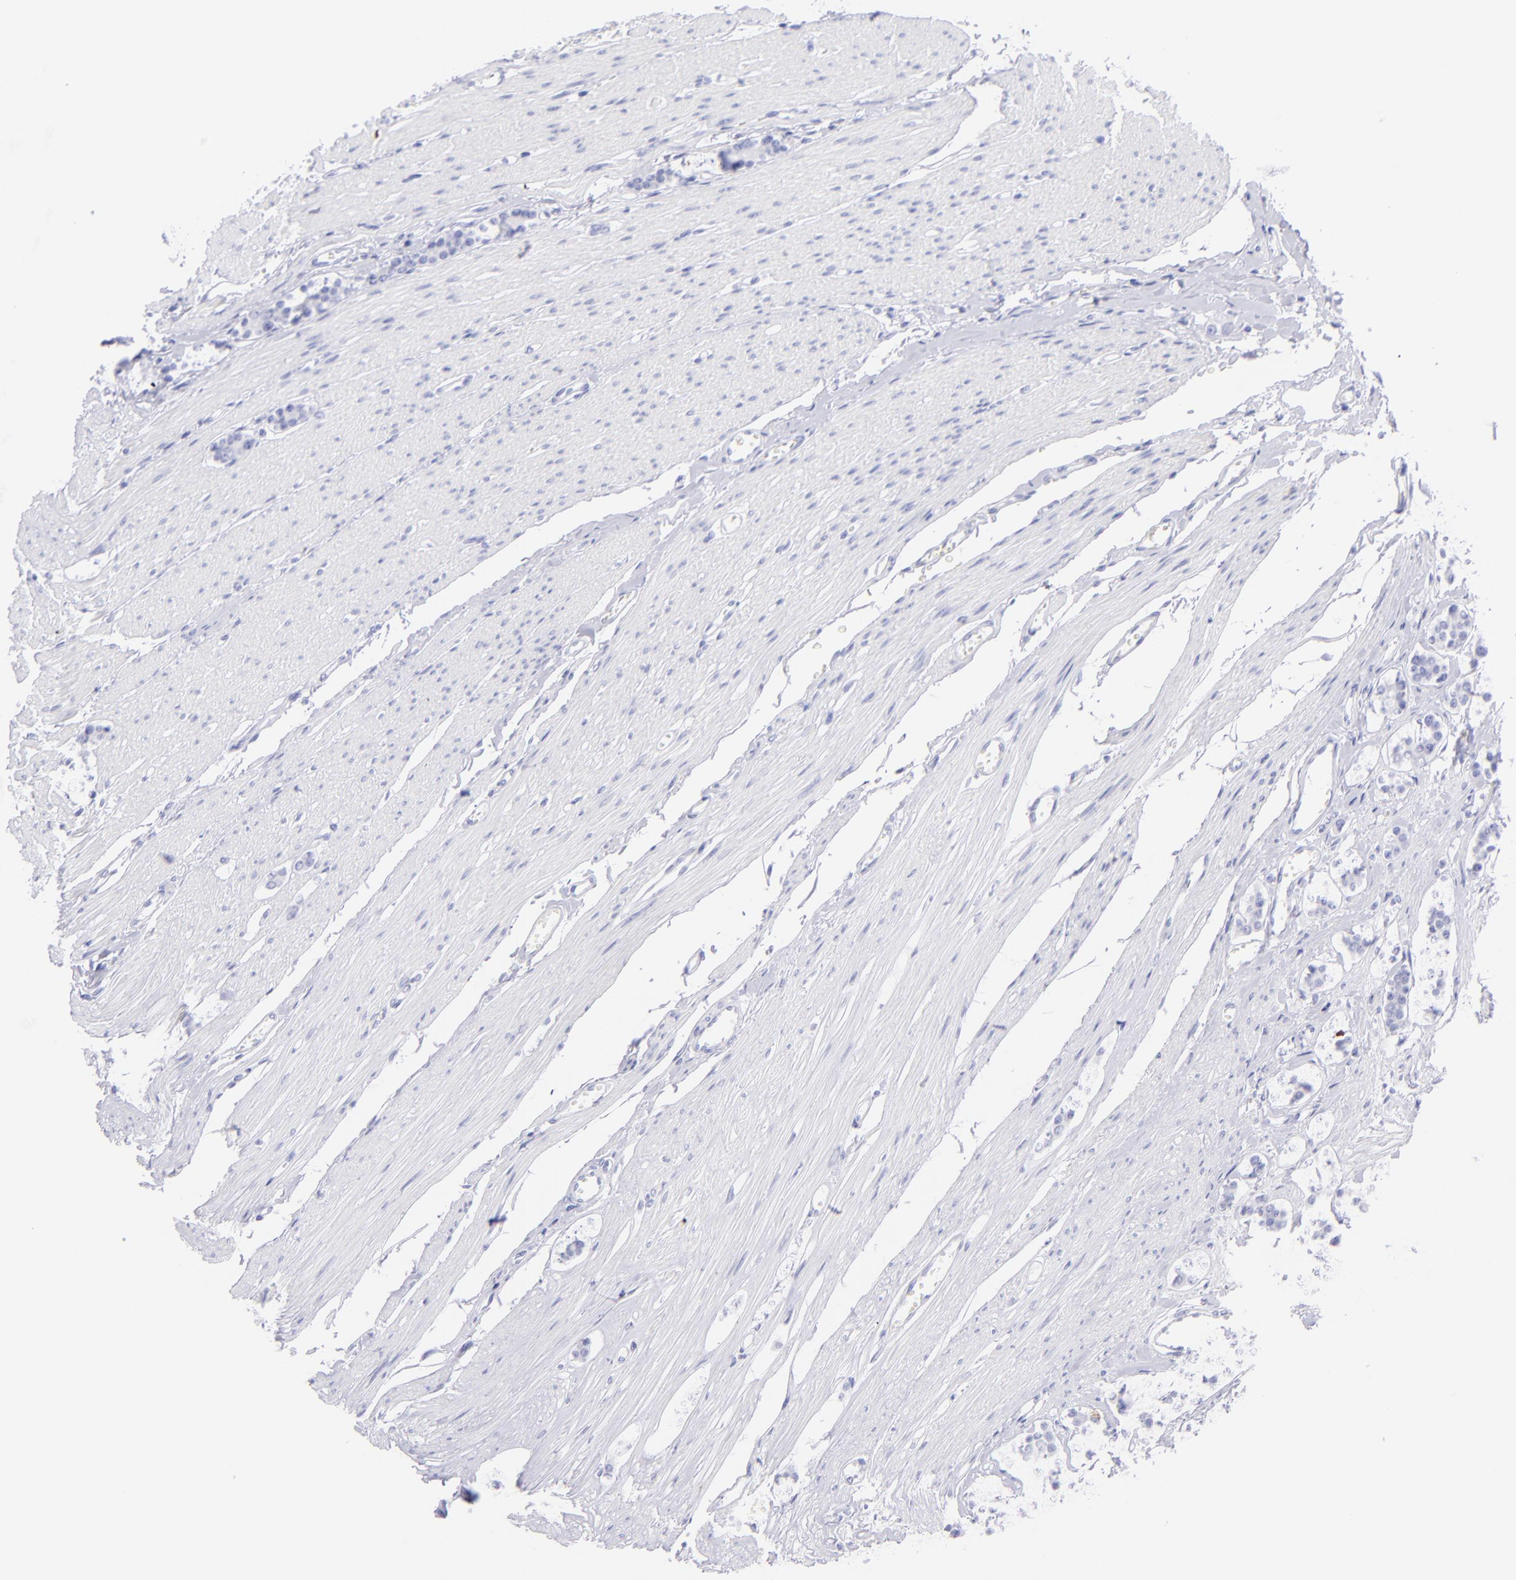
{"staining": {"intensity": "negative", "quantity": "none", "location": "none"}, "tissue": "carcinoid", "cell_type": "Tumor cells", "image_type": "cancer", "snomed": [{"axis": "morphology", "description": "Carcinoid, malignant, NOS"}, {"axis": "topography", "description": "Small intestine"}], "caption": "Histopathology image shows no protein staining in tumor cells of carcinoid (malignant) tissue.", "gene": "CD72", "patient": {"sex": "male", "age": 60}}